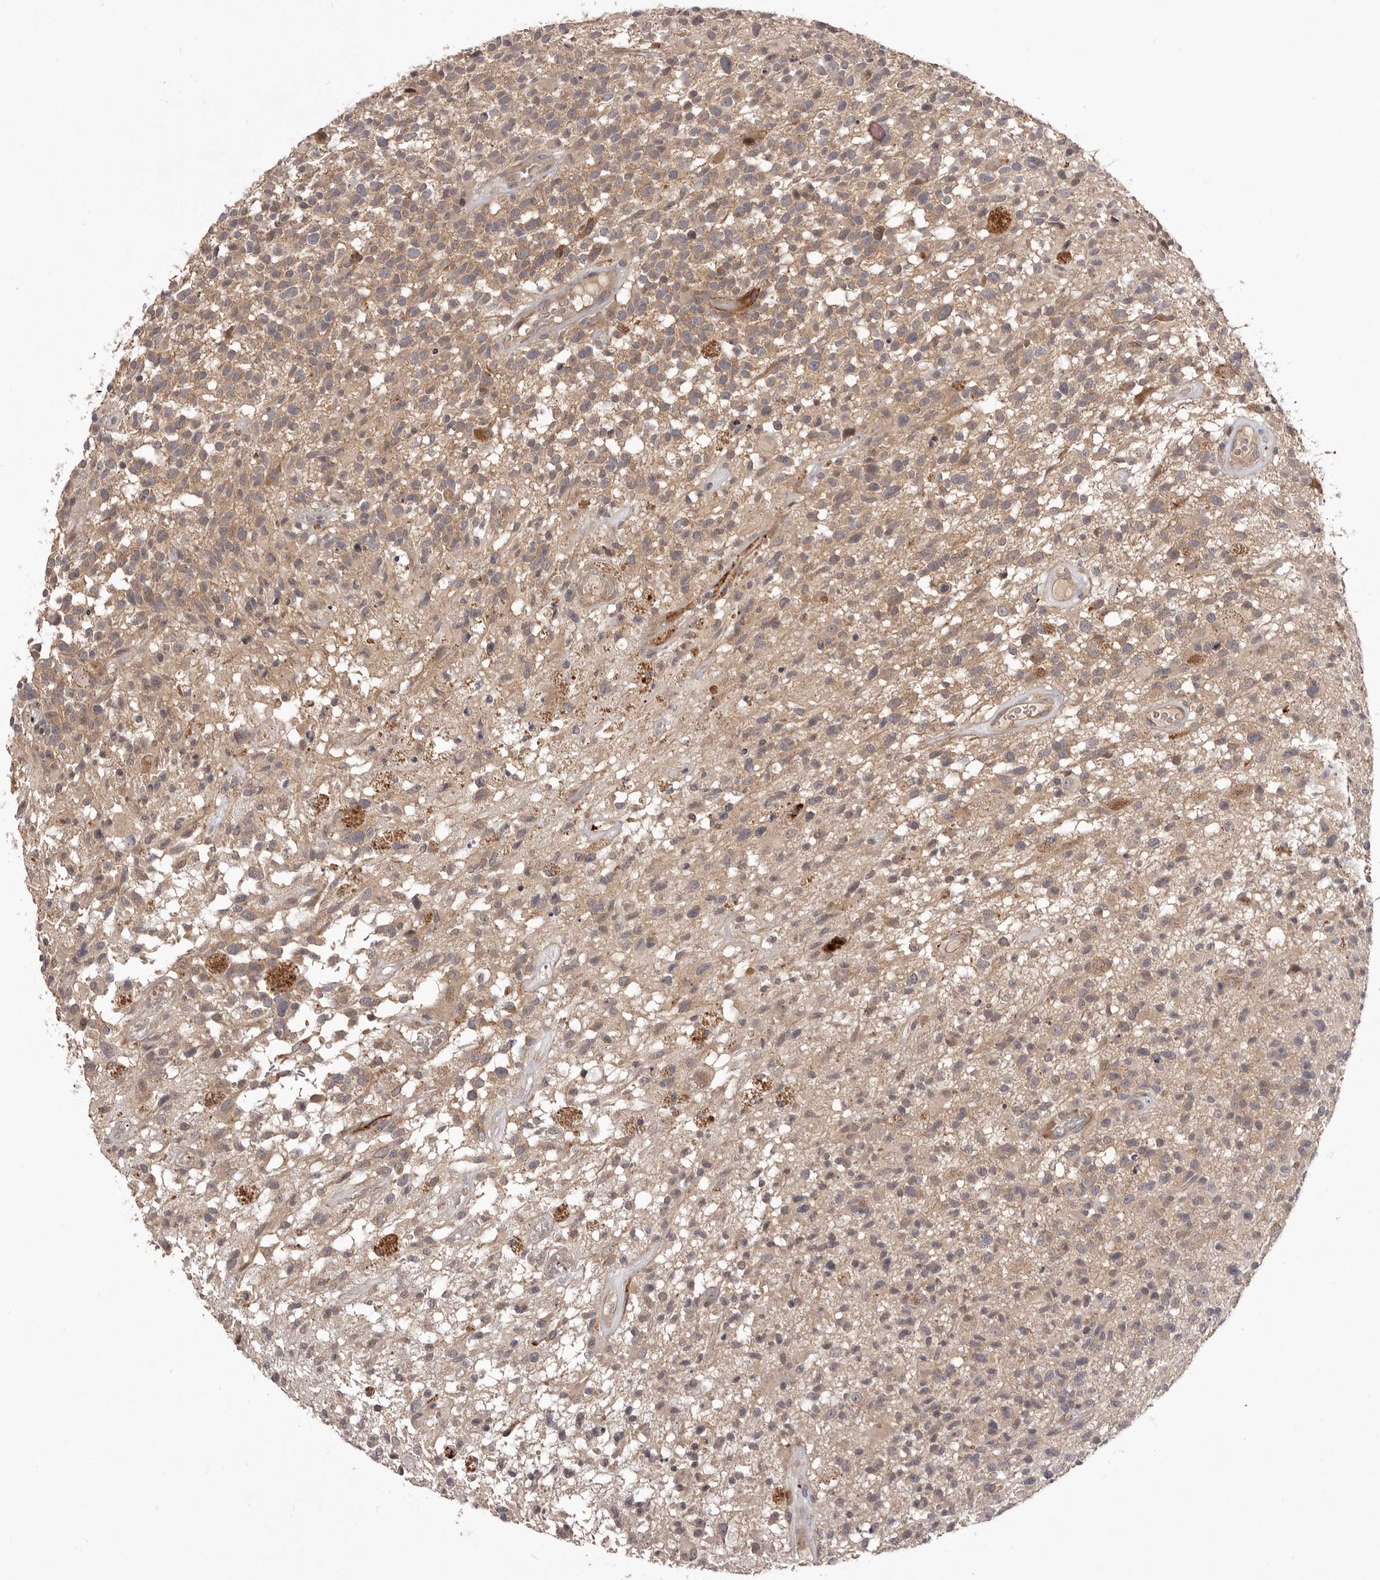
{"staining": {"intensity": "weak", "quantity": "25%-75%", "location": "cytoplasmic/membranous"}, "tissue": "glioma", "cell_type": "Tumor cells", "image_type": "cancer", "snomed": [{"axis": "morphology", "description": "Glioma, malignant, High grade"}, {"axis": "morphology", "description": "Glioblastoma, NOS"}, {"axis": "topography", "description": "Brain"}], "caption": "Tumor cells show weak cytoplasmic/membranous expression in about 25%-75% of cells in glioma. The staining was performed using DAB to visualize the protein expression in brown, while the nuclei were stained in blue with hematoxylin (Magnification: 20x).", "gene": "HBS1L", "patient": {"sex": "male", "age": 60}}